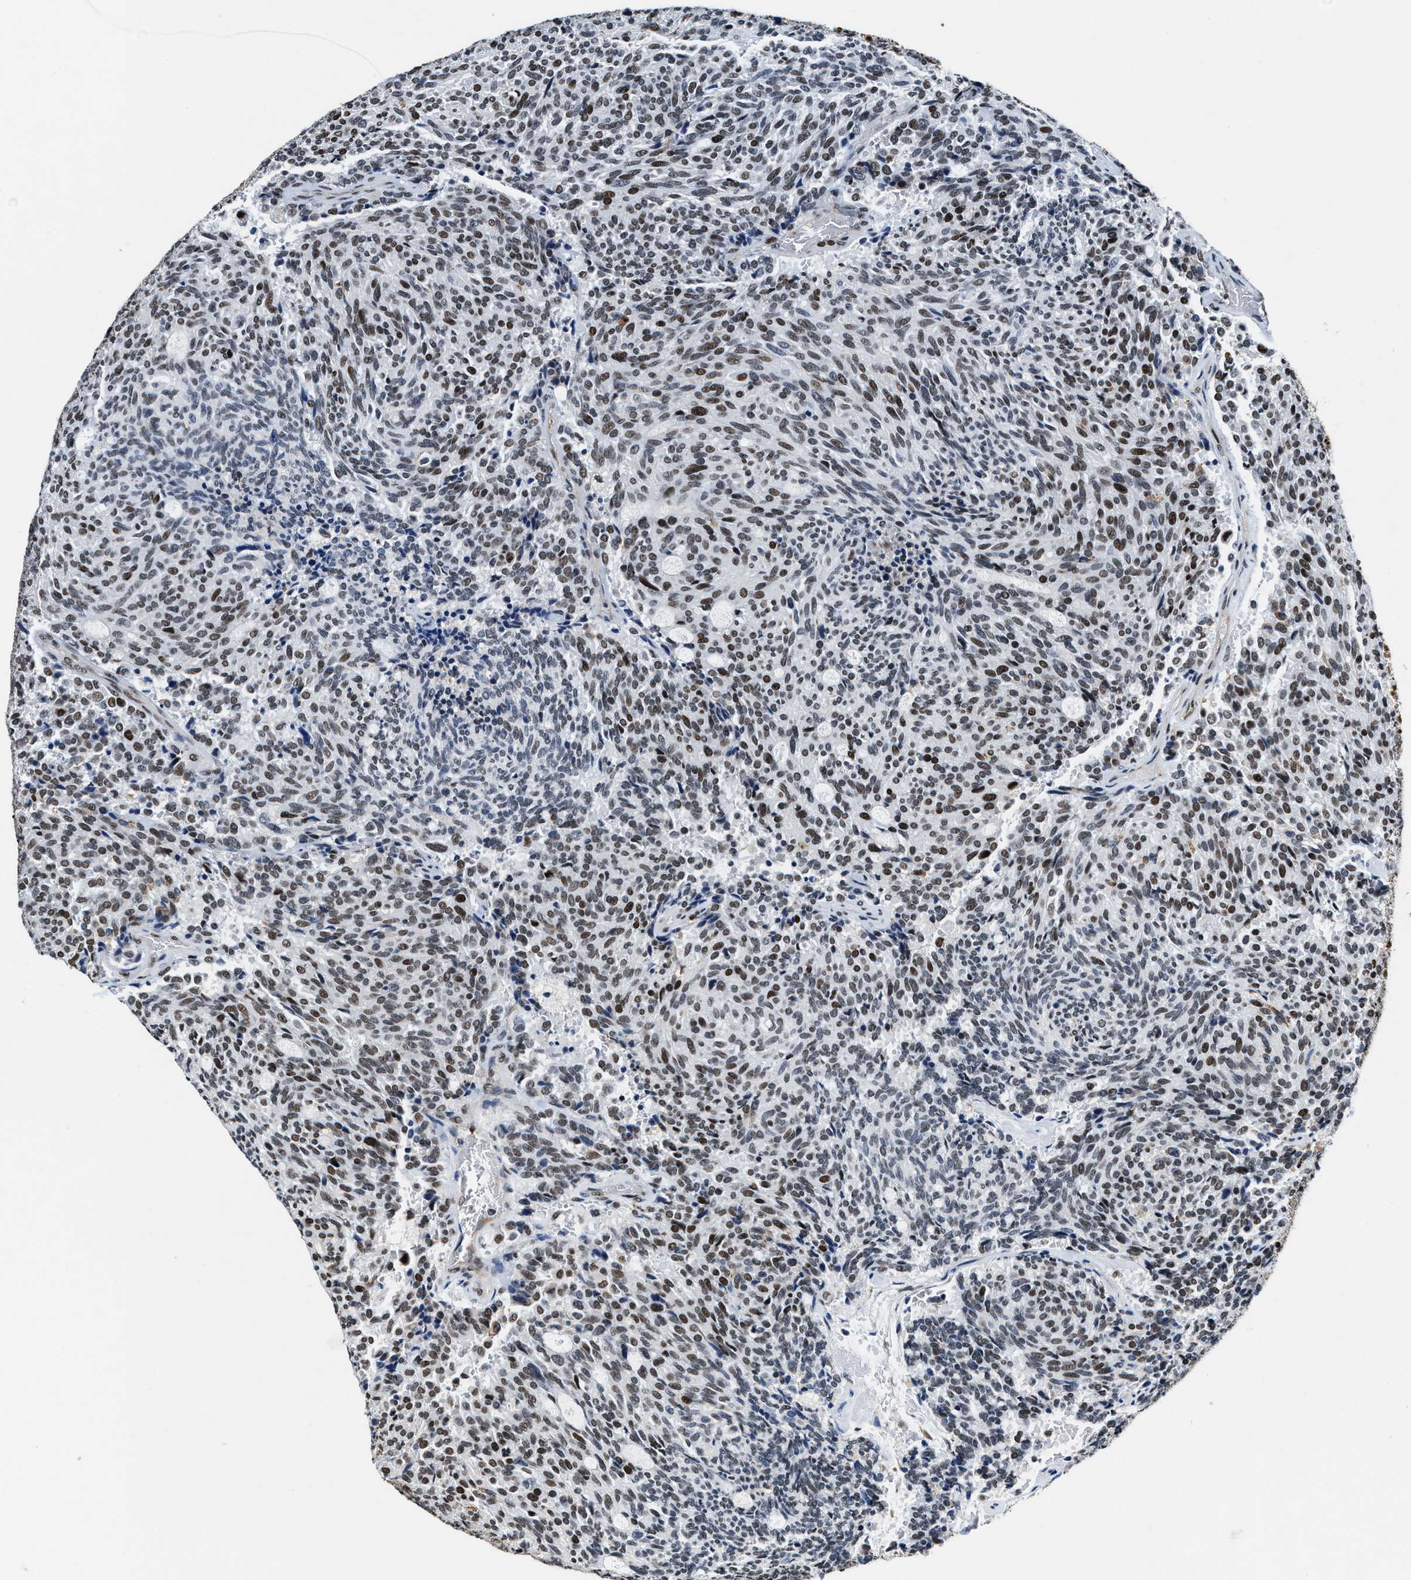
{"staining": {"intensity": "moderate", "quantity": "<25%", "location": "nuclear"}, "tissue": "carcinoid", "cell_type": "Tumor cells", "image_type": "cancer", "snomed": [{"axis": "morphology", "description": "Carcinoid, malignant, NOS"}, {"axis": "topography", "description": "Pancreas"}], "caption": "Approximately <25% of tumor cells in human carcinoid (malignant) display moderate nuclear protein positivity as visualized by brown immunohistochemical staining.", "gene": "SUPT16H", "patient": {"sex": "female", "age": 54}}